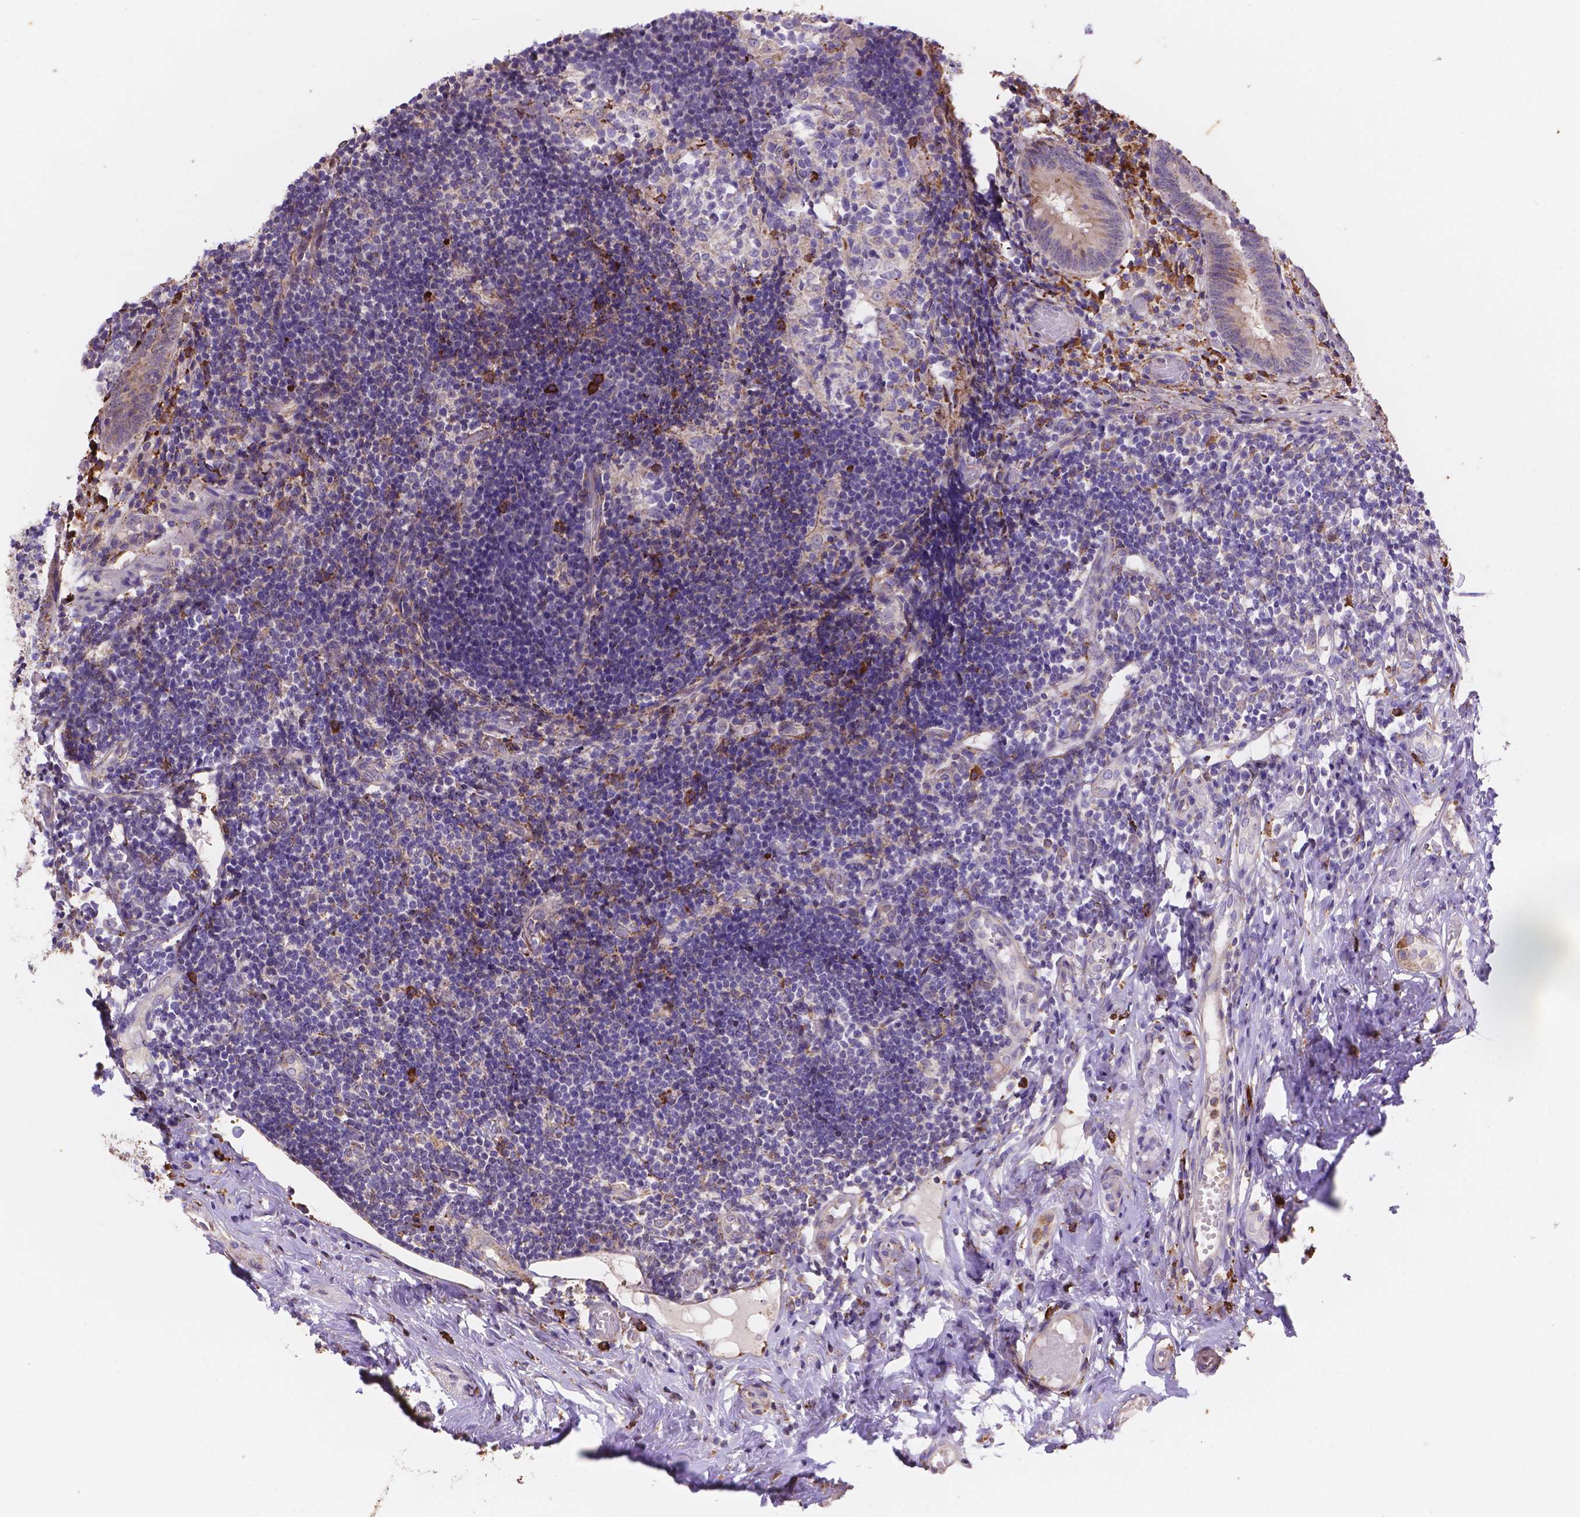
{"staining": {"intensity": "moderate", "quantity": "25%-75%", "location": "cytoplasmic/membranous"}, "tissue": "appendix", "cell_type": "Glandular cells", "image_type": "normal", "snomed": [{"axis": "morphology", "description": "Normal tissue, NOS"}, {"axis": "topography", "description": "Appendix"}], "caption": "The histopathology image shows immunohistochemical staining of benign appendix. There is moderate cytoplasmic/membranous staining is appreciated in approximately 25%-75% of glandular cells.", "gene": "IPO11", "patient": {"sex": "female", "age": 32}}